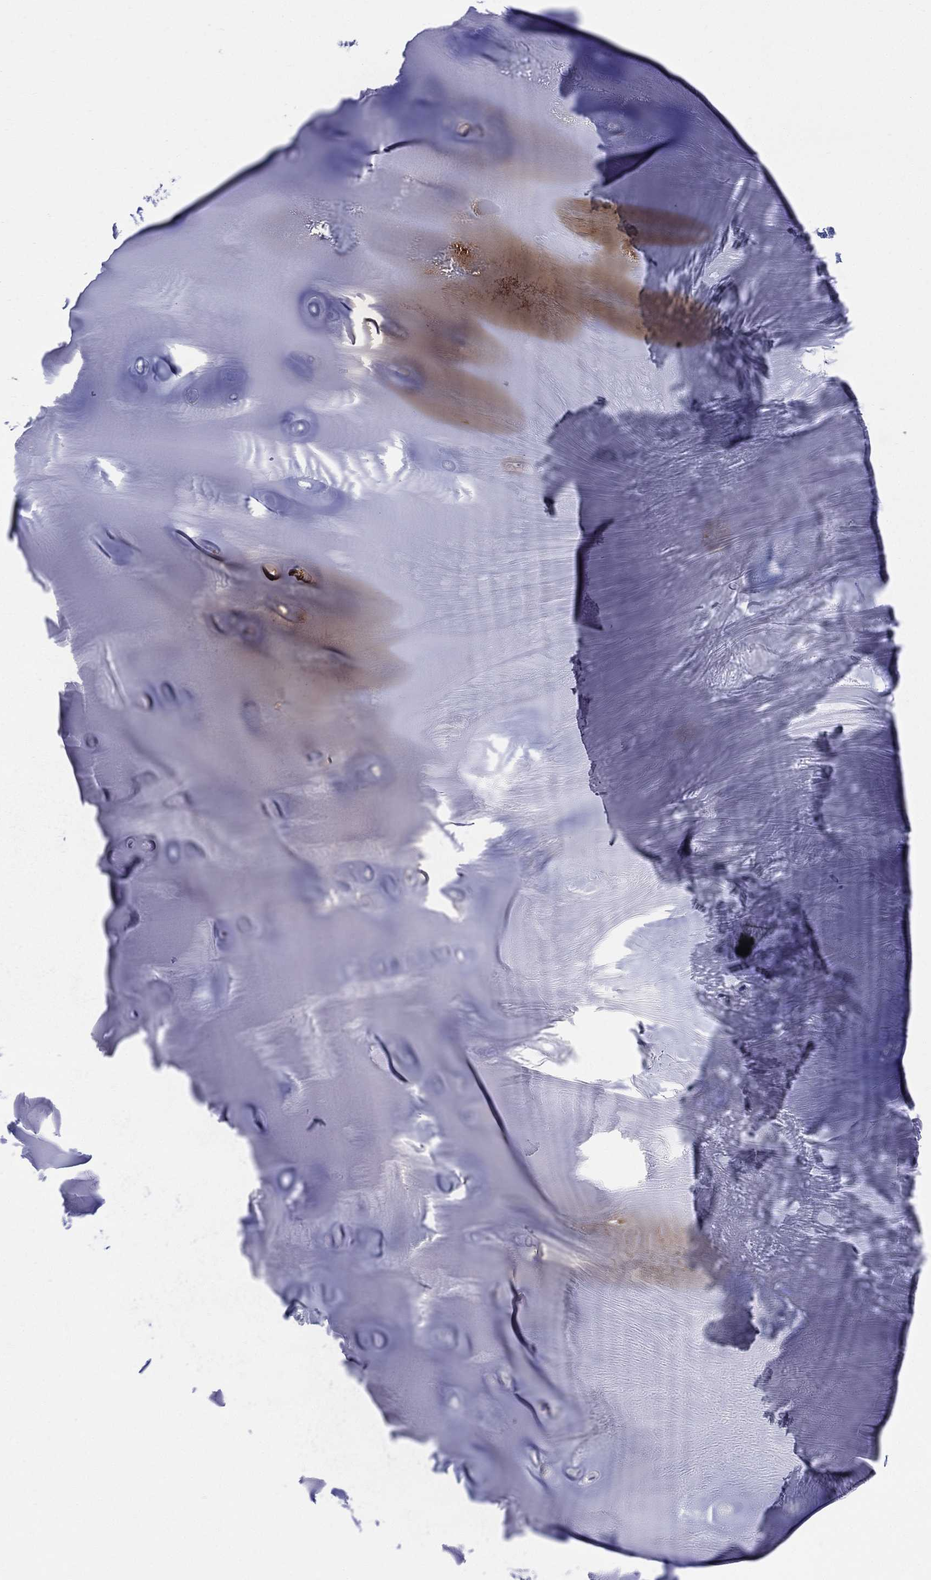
{"staining": {"intensity": "negative", "quantity": "none", "location": "none"}, "tissue": "adipose tissue", "cell_type": "Adipocytes", "image_type": "normal", "snomed": [{"axis": "morphology", "description": "Normal tissue, NOS"}, {"axis": "topography", "description": "Cartilage tissue"}], "caption": "Immunohistochemistry of benign adipose tissue reveals no staining in adipocytes.", "gene": "SYP", "patient": {"sex": "male", "age": 81}}